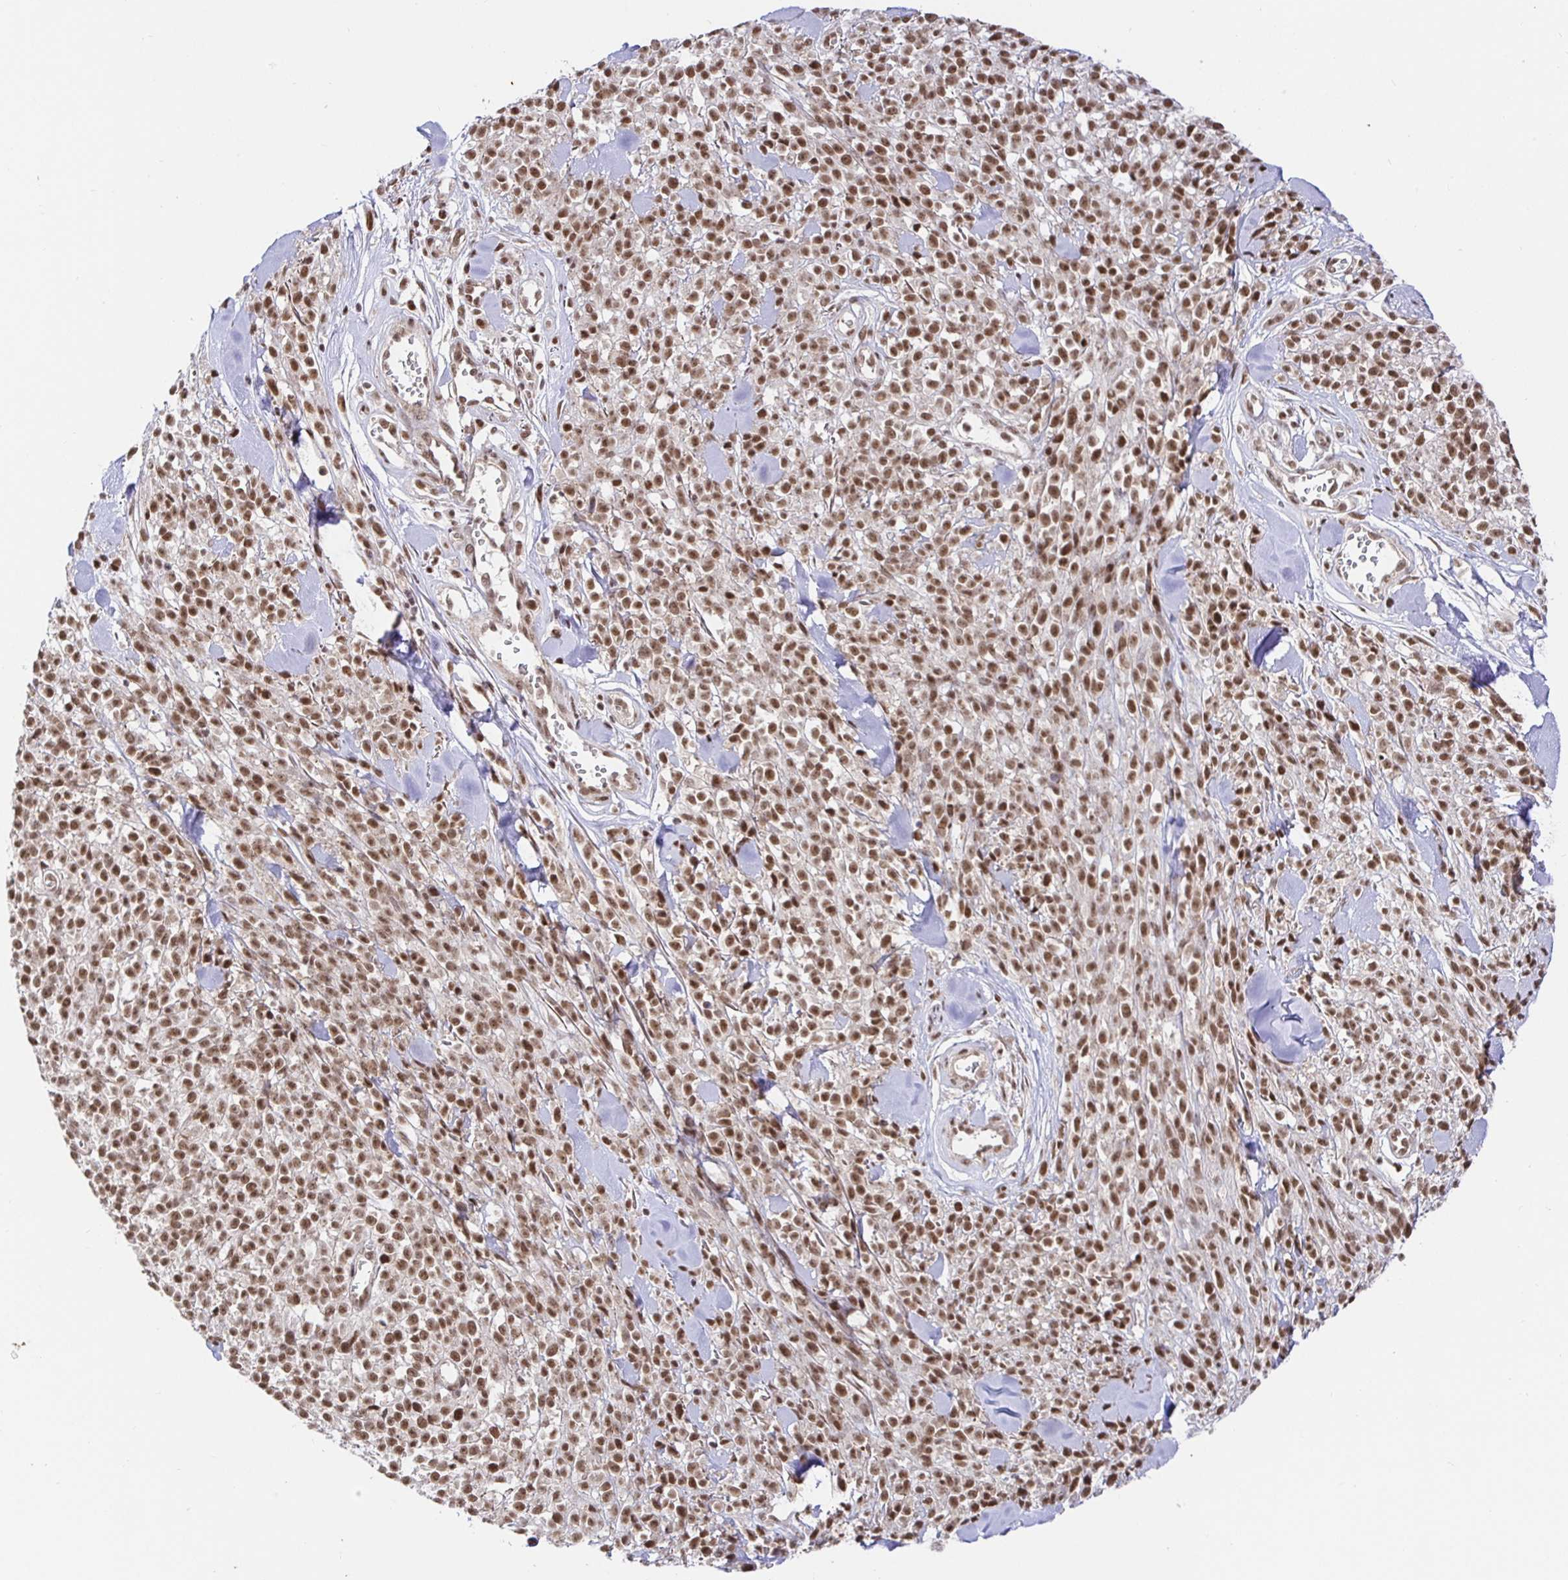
{"staining": {"intensity": "moderate", "quantity": ">75%", "location": "nuclear"}, "tissue": "melanoma", "cell_type": "Tumor cells", "image_type": "cancer", "snomed": [{"axis": "morphology", "description": "Malignant melanoma, NOS"}, {"axis": "topography", "description": "Skin"}, {"axis": "topography", "description": "Skin of trunk"}], "caption": "Brown immunohistochemical staining in melanoma reveals moderate nuclear staining in approximately >75% of tumor cells. (Brightfield microscopy of DAB IHC at high magnification).", "gene": "USF1", "patient": {"sex": "male", "age": 74}}